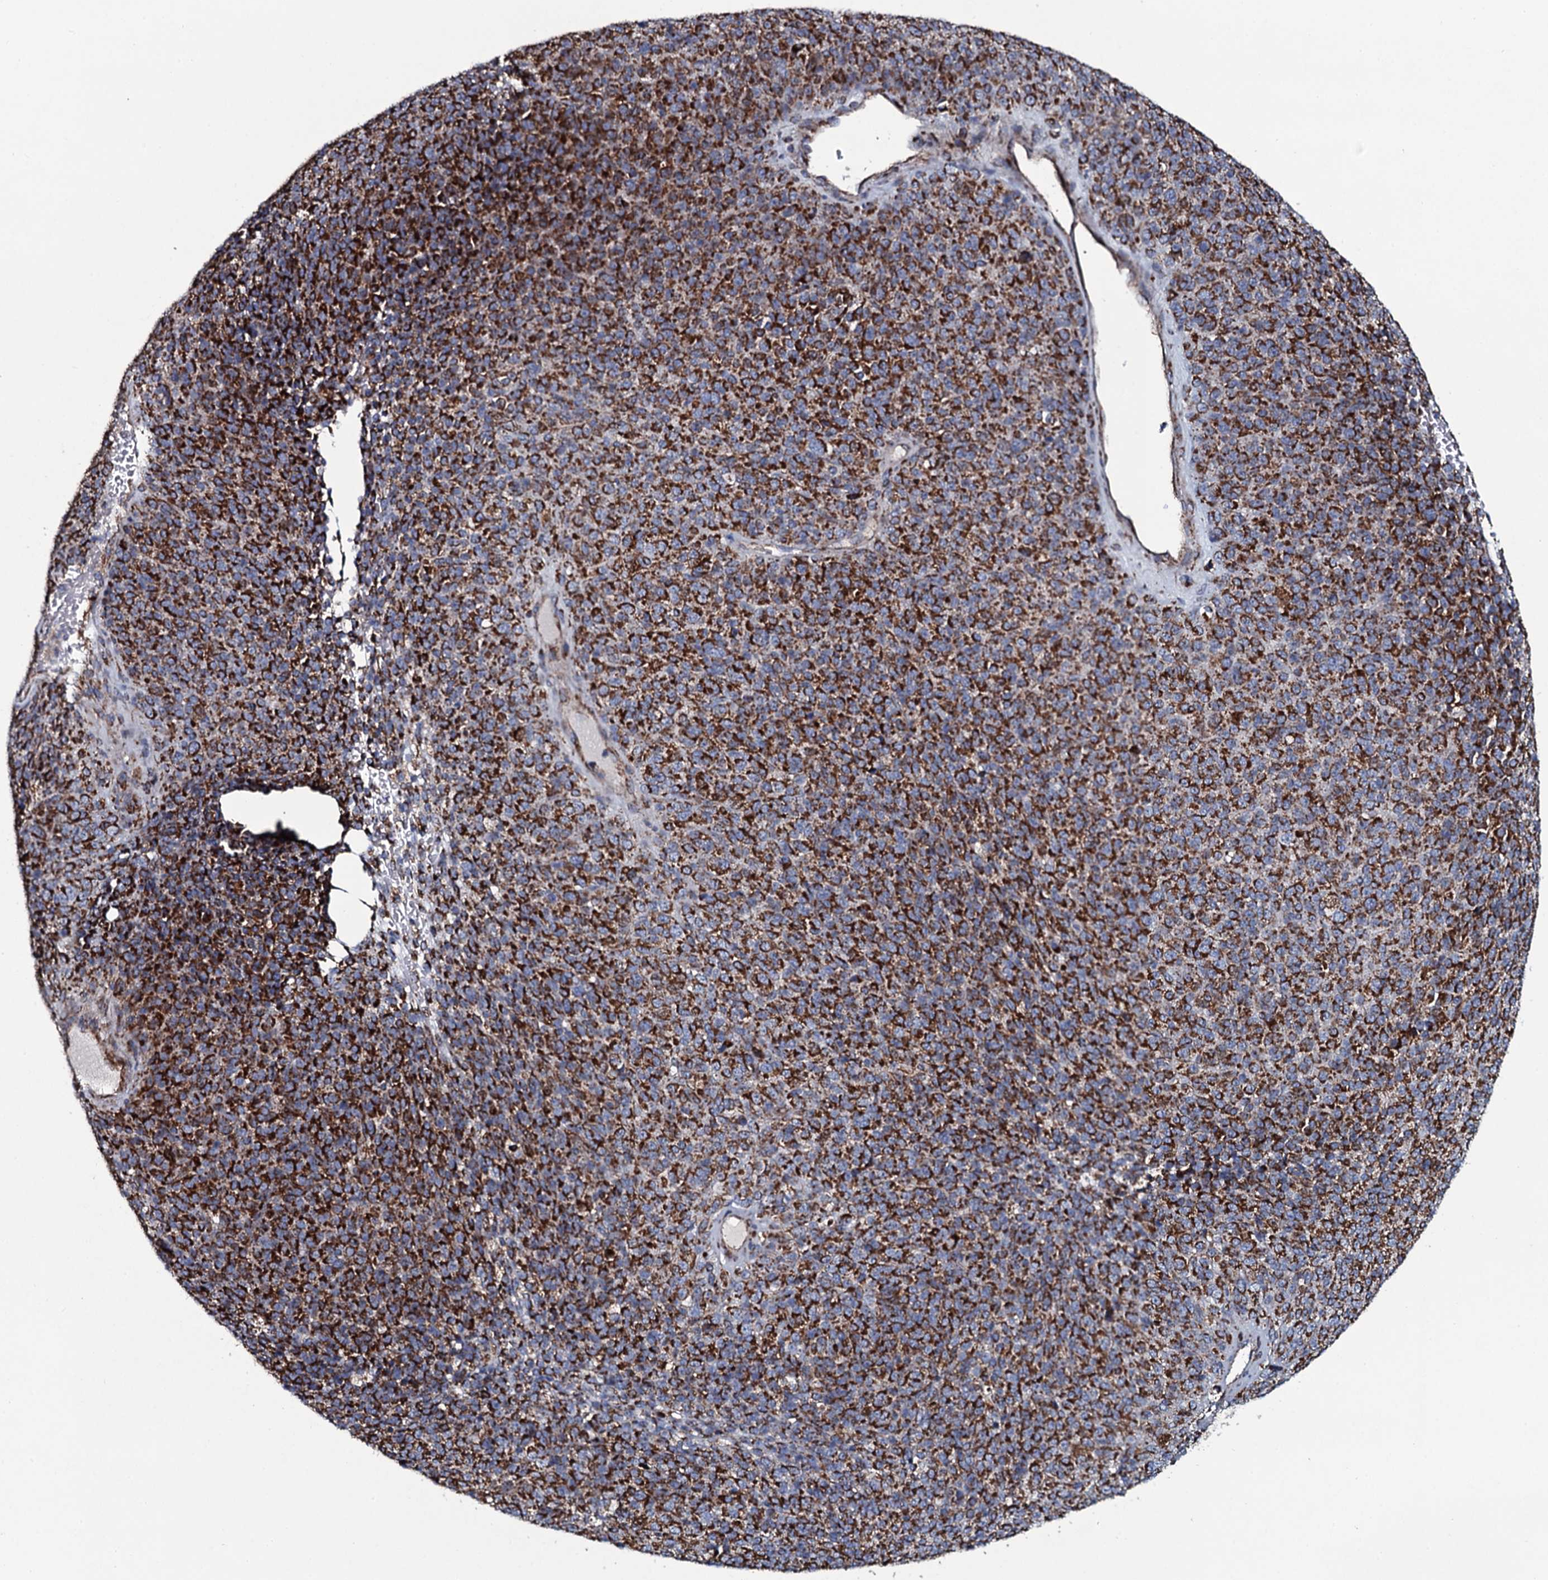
{"staining": {"intensity": "strong", "quantity": ">75%", "location": "cytoplasmic/membranous"}, "tissue": "melanoma", "cell_type": "Tumor cells", "image_type": "cancer", "snomed": [{"axis": "morphology", "description": "Malignant melanoma, Metastatic site"}, {"axis": "topography", "description": "Brain"}], "caption": "Immunohistochemical staining of human melanoma exhibits strong cytoplasmic/membranous protein positivity in approximately >75% of tumor cells.", "gene": "EVC2", "patient": {"sex": "female", "age": 56}}